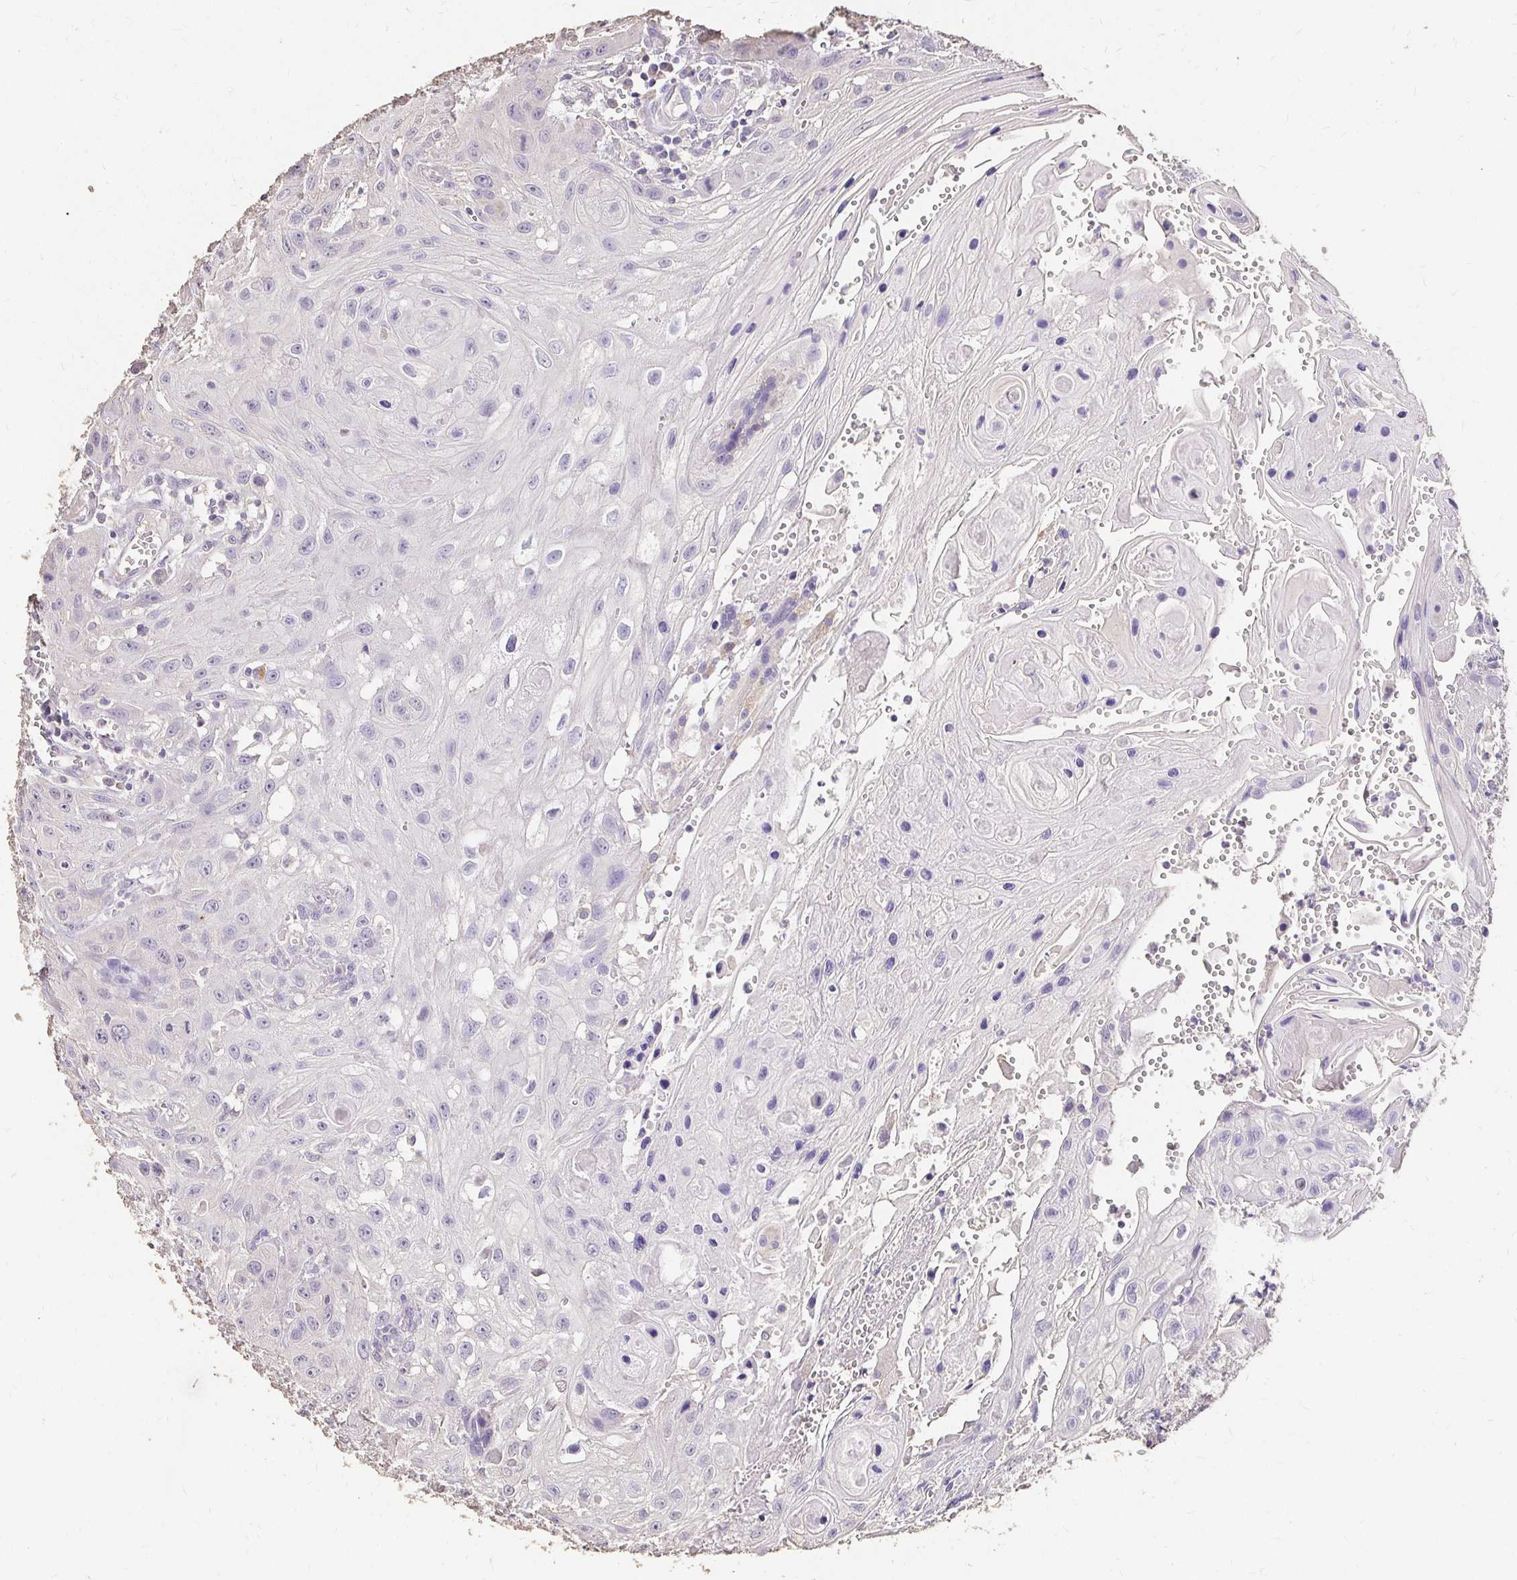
{"staining": {"intensity": "negative", "quantity": "none", "location": "none"}, "tissue": "head and neck cancer", "cell_type": "Tumor cells", "image_type": "cancer", "snomed": [{"axis": "morphology", "description": "Squamous cell carcinoma, NOS"}, {"axis": "topography", "description": "Oral tissue"}, {"axis": "topography", "description": "Head-Neck"}], "caption": "The histopathology image reveals no staining of tumor cells in head and neck cancer.", "gene": "UGT1A6", "patient": {"sex": "male", "age": 58}}